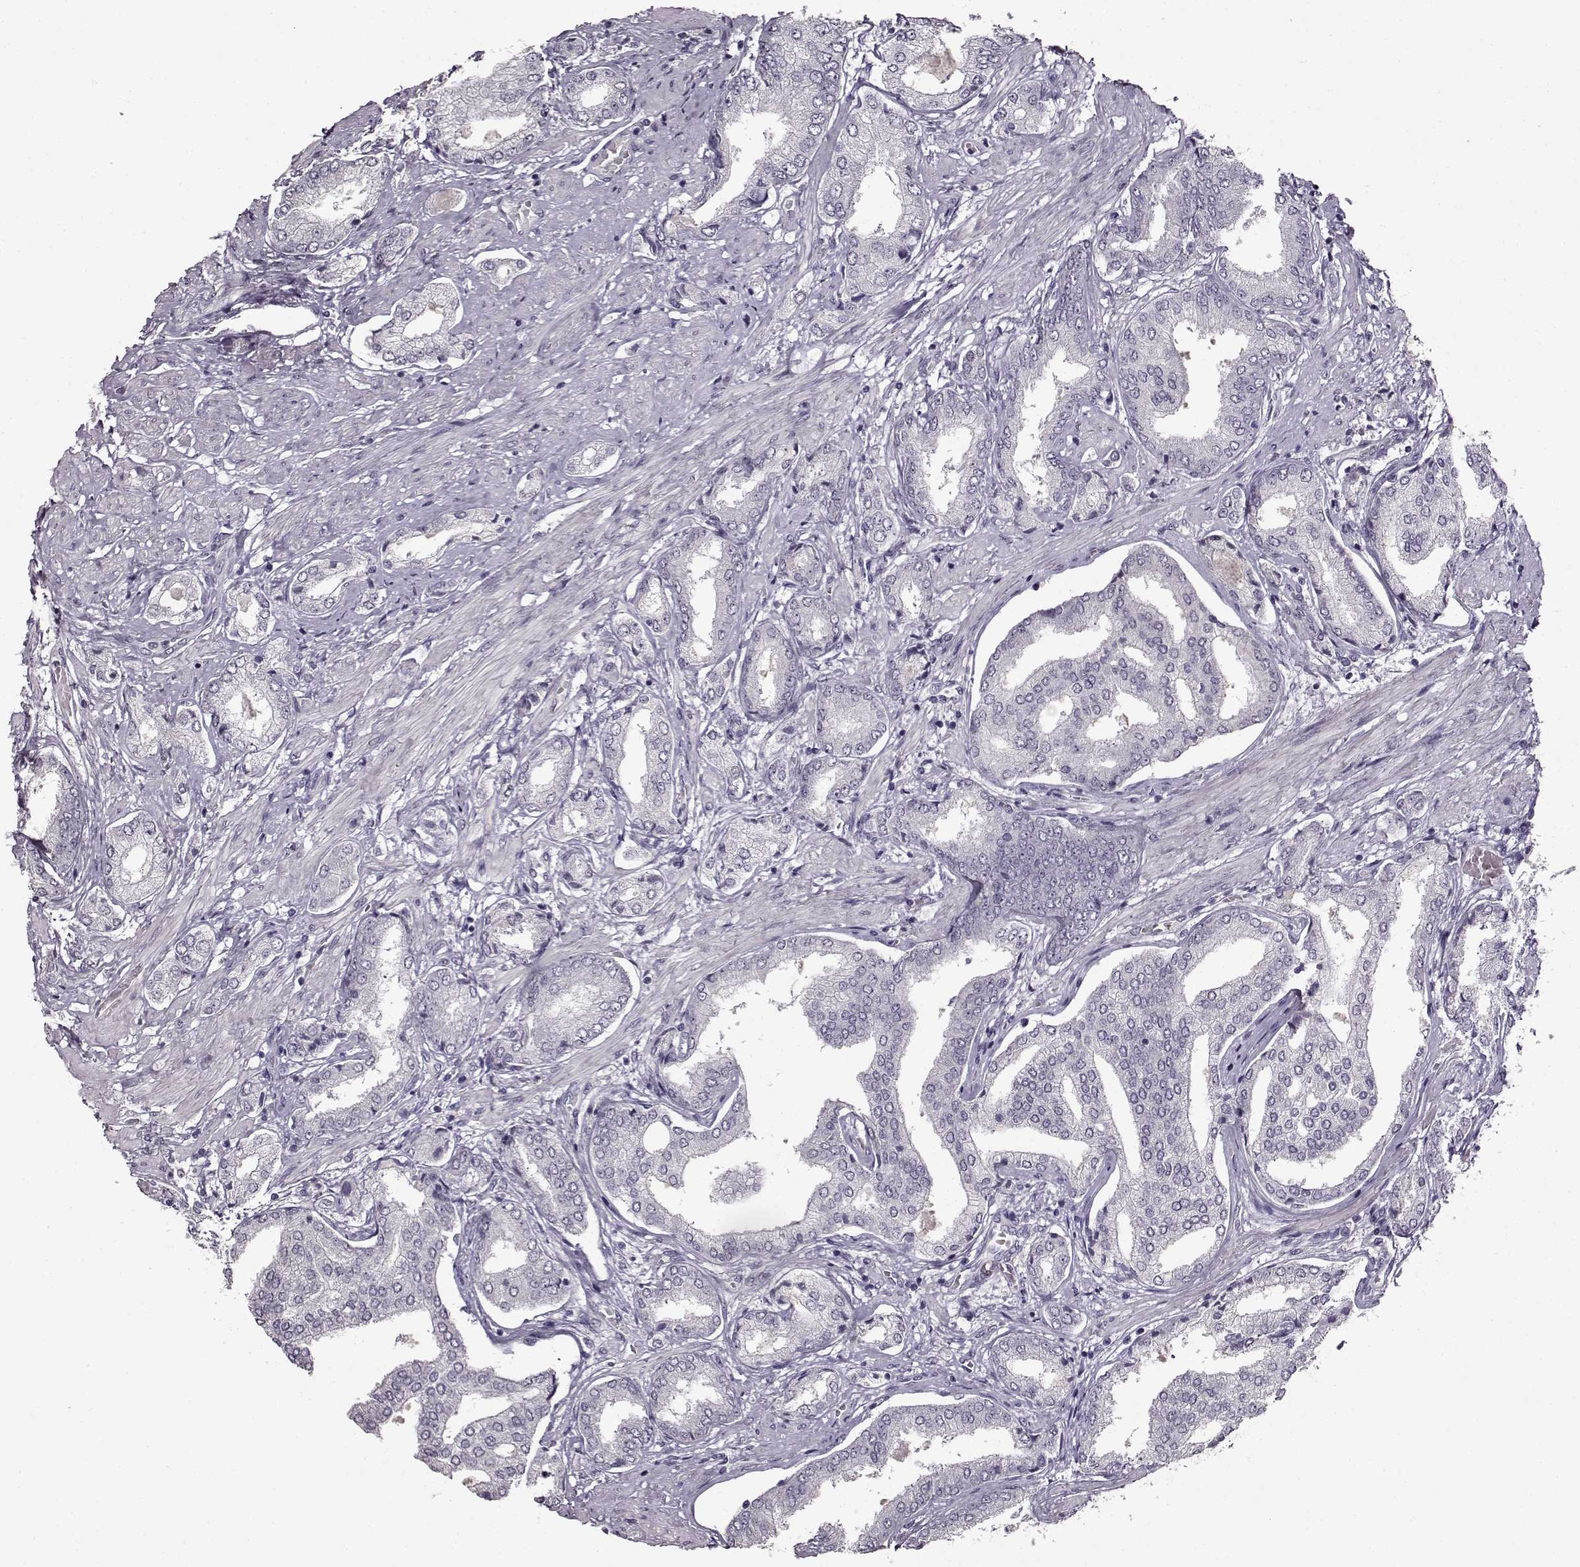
{"staining": {"intensity": "negative", "quantity": "none", "location": "none"}, "tissue": "prostate cancer", "cell_type": "Tumor cells", "image_type": "cancer", "snomed": [{"axis": "morphology", "description": "Adenocarcinoma, NOS"}, {"axis": "topography", "description": "Prostate"}], "caption": "Tumor cells show no significant protein positivity in prostate cancer. (DAB (3,3'-diaminobenzidine) immunohistochemistry (IHC), high magnification).", "gene": "FSHB", "patient": {"sex": "male", "age": 63}}